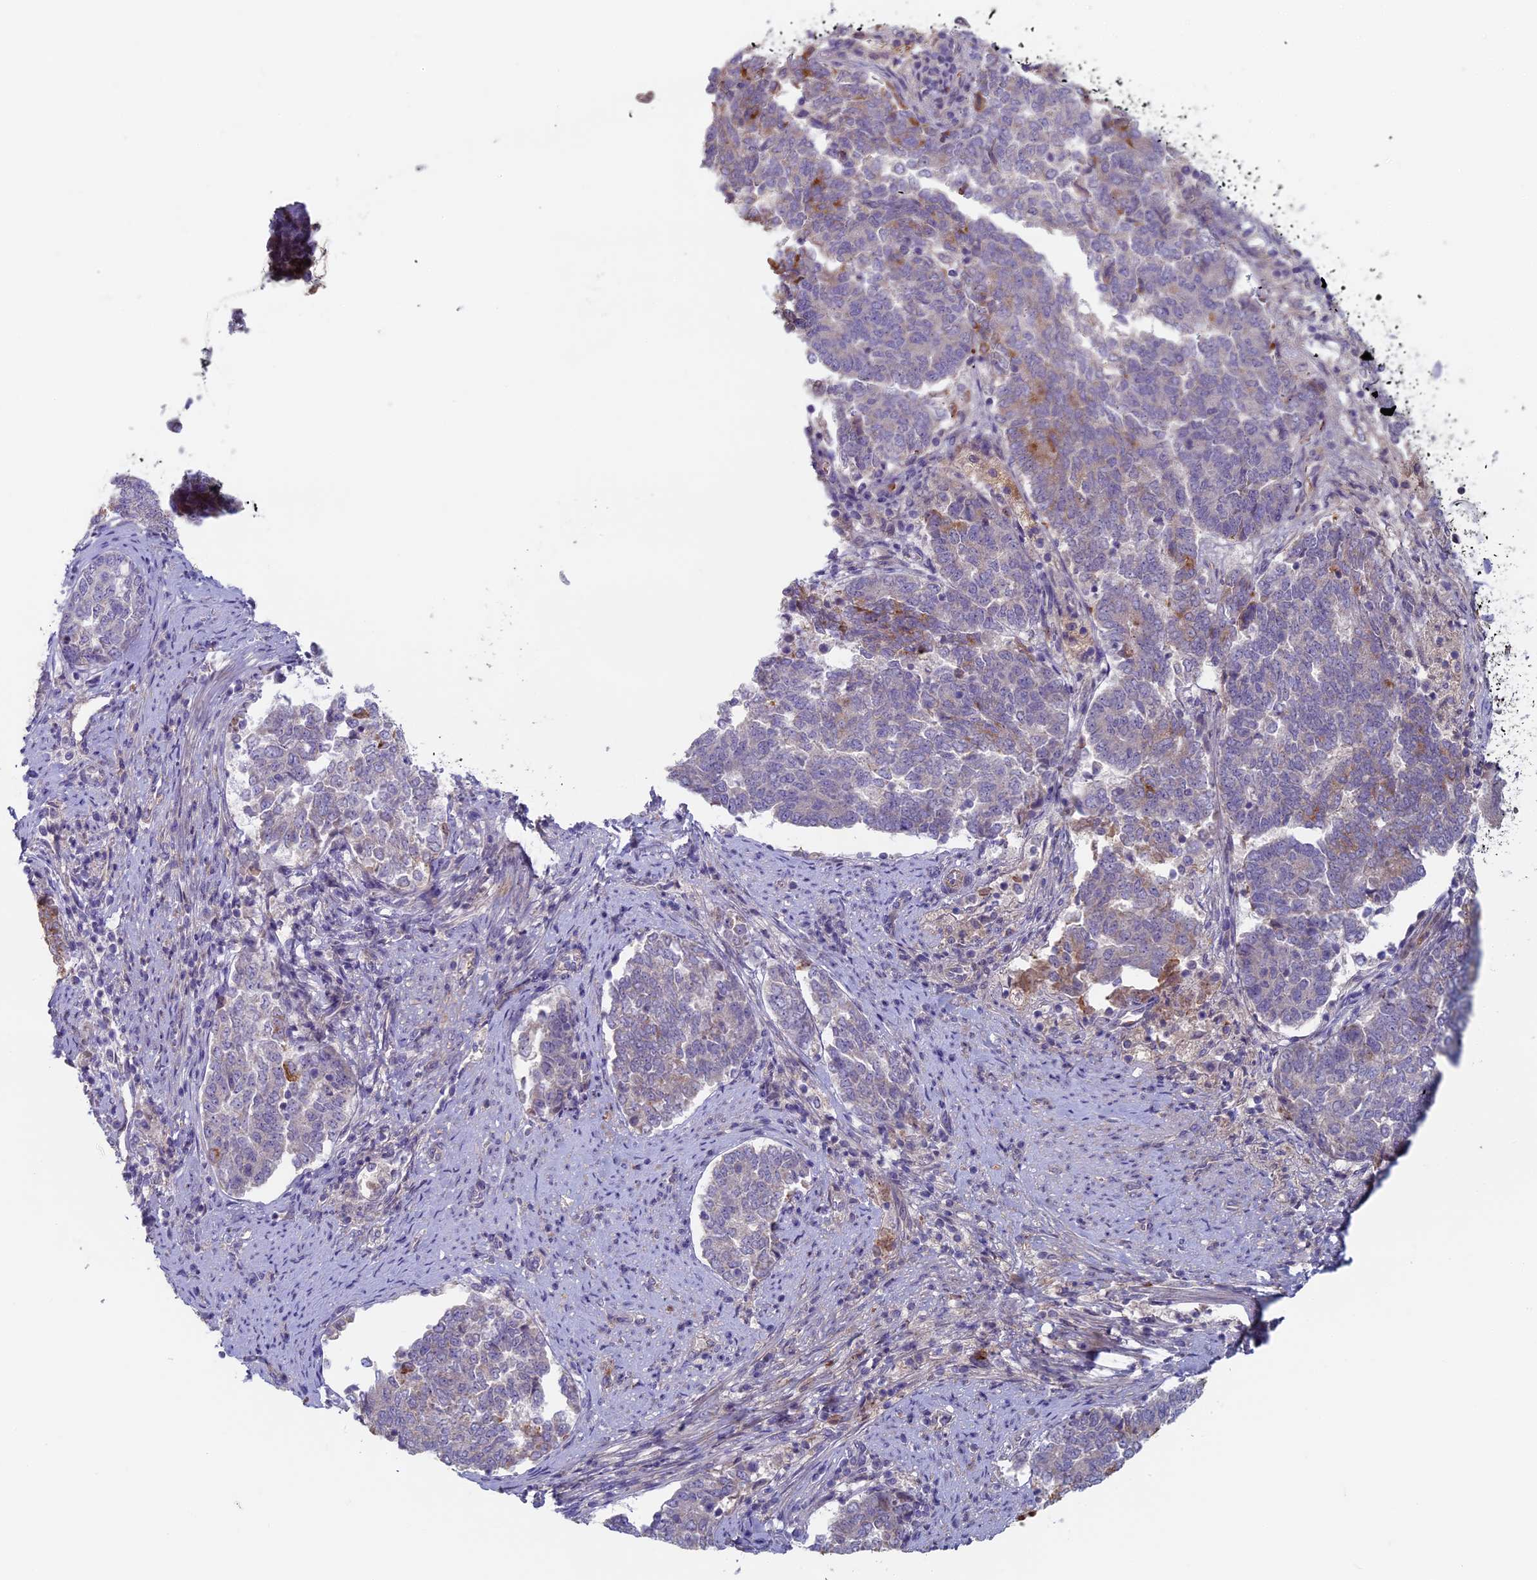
{"staining": {"intensity": "moderate", "quantity": "<25%", "location": "cytoplasmic/membranous"}, "tissue": "endometrial cancer", "cell_type": "Tumor cells", "image_type": "cancer", "snomed": [{"axis": "morphology", "description": "Adenocarcinoma, NOS"}, {"axis": "topography", "description": "Endometrium"}], "caption": "A brown stain highlights moderate cytoplasmic/membranous expression of a protein in endometrial cancer (adenocarcinoma) tumor cells. Immunohistochemistry stains the protein in brown and the nuclei are stained blue.", "gene": "RCCD1", "patient": {"sex": "female", "age": 80}}